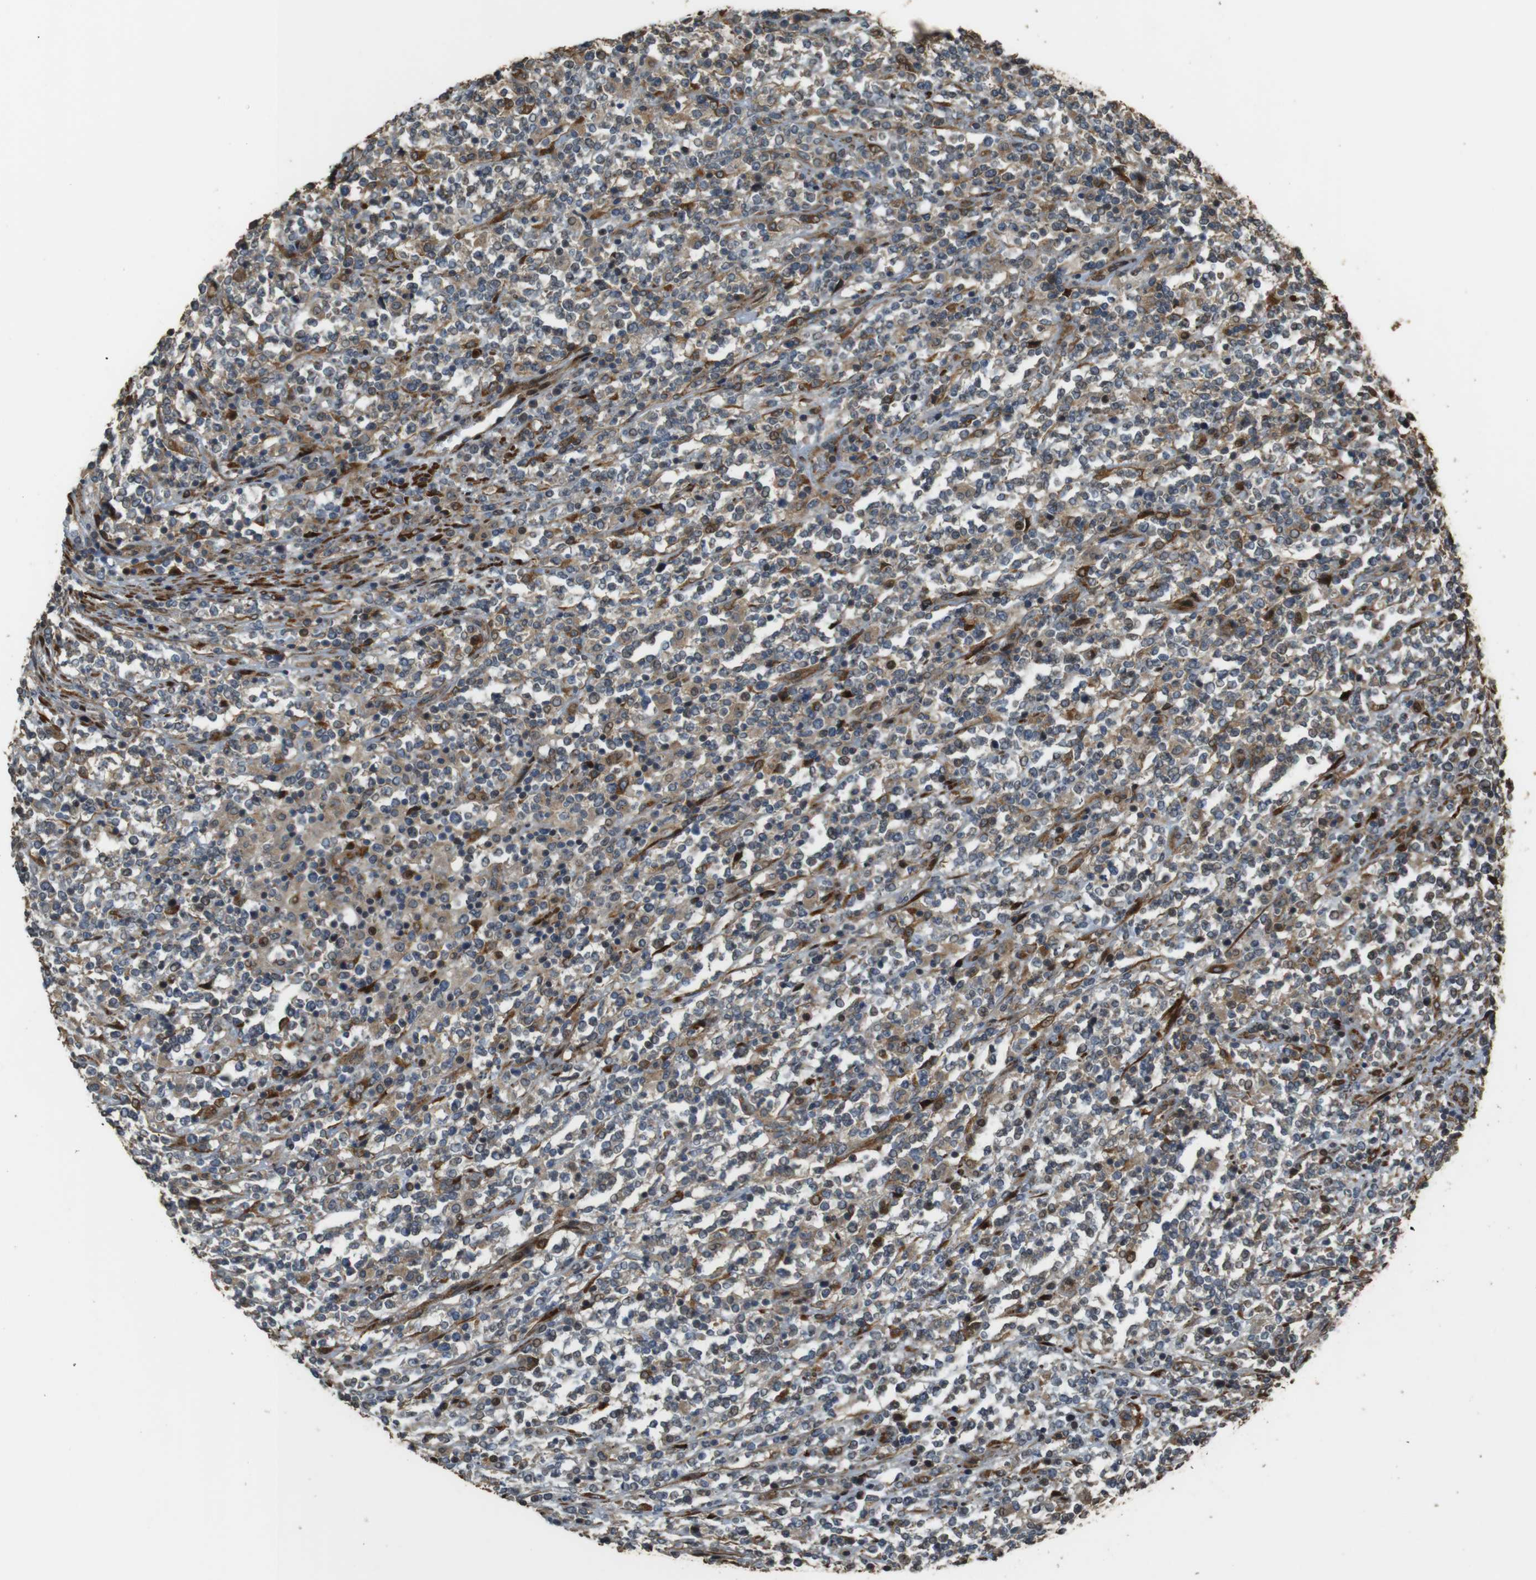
{"staining": {"intensity": "moderate", "quantity": "<25%", "location": "cytoplasmic/membranous"}, "tissue": "lymphoma", "cell_type": "Tumor cells", "image_type": "cancer", "snomed": [{"axis": "morphology", "description": "Malignant lymphoma, non-Hodgkin's type, High grade"}, {"axis": "topography", "description": "Soft tissue"}], "caption": "This is an image of immunohistochemistry (IHC) staining of lymphoma, which shows moderate positivity in the cytoplasmic/membranous of tumor cells.", "gene": "MSRB3", "patient": {"sex": "male", "age": 18}}